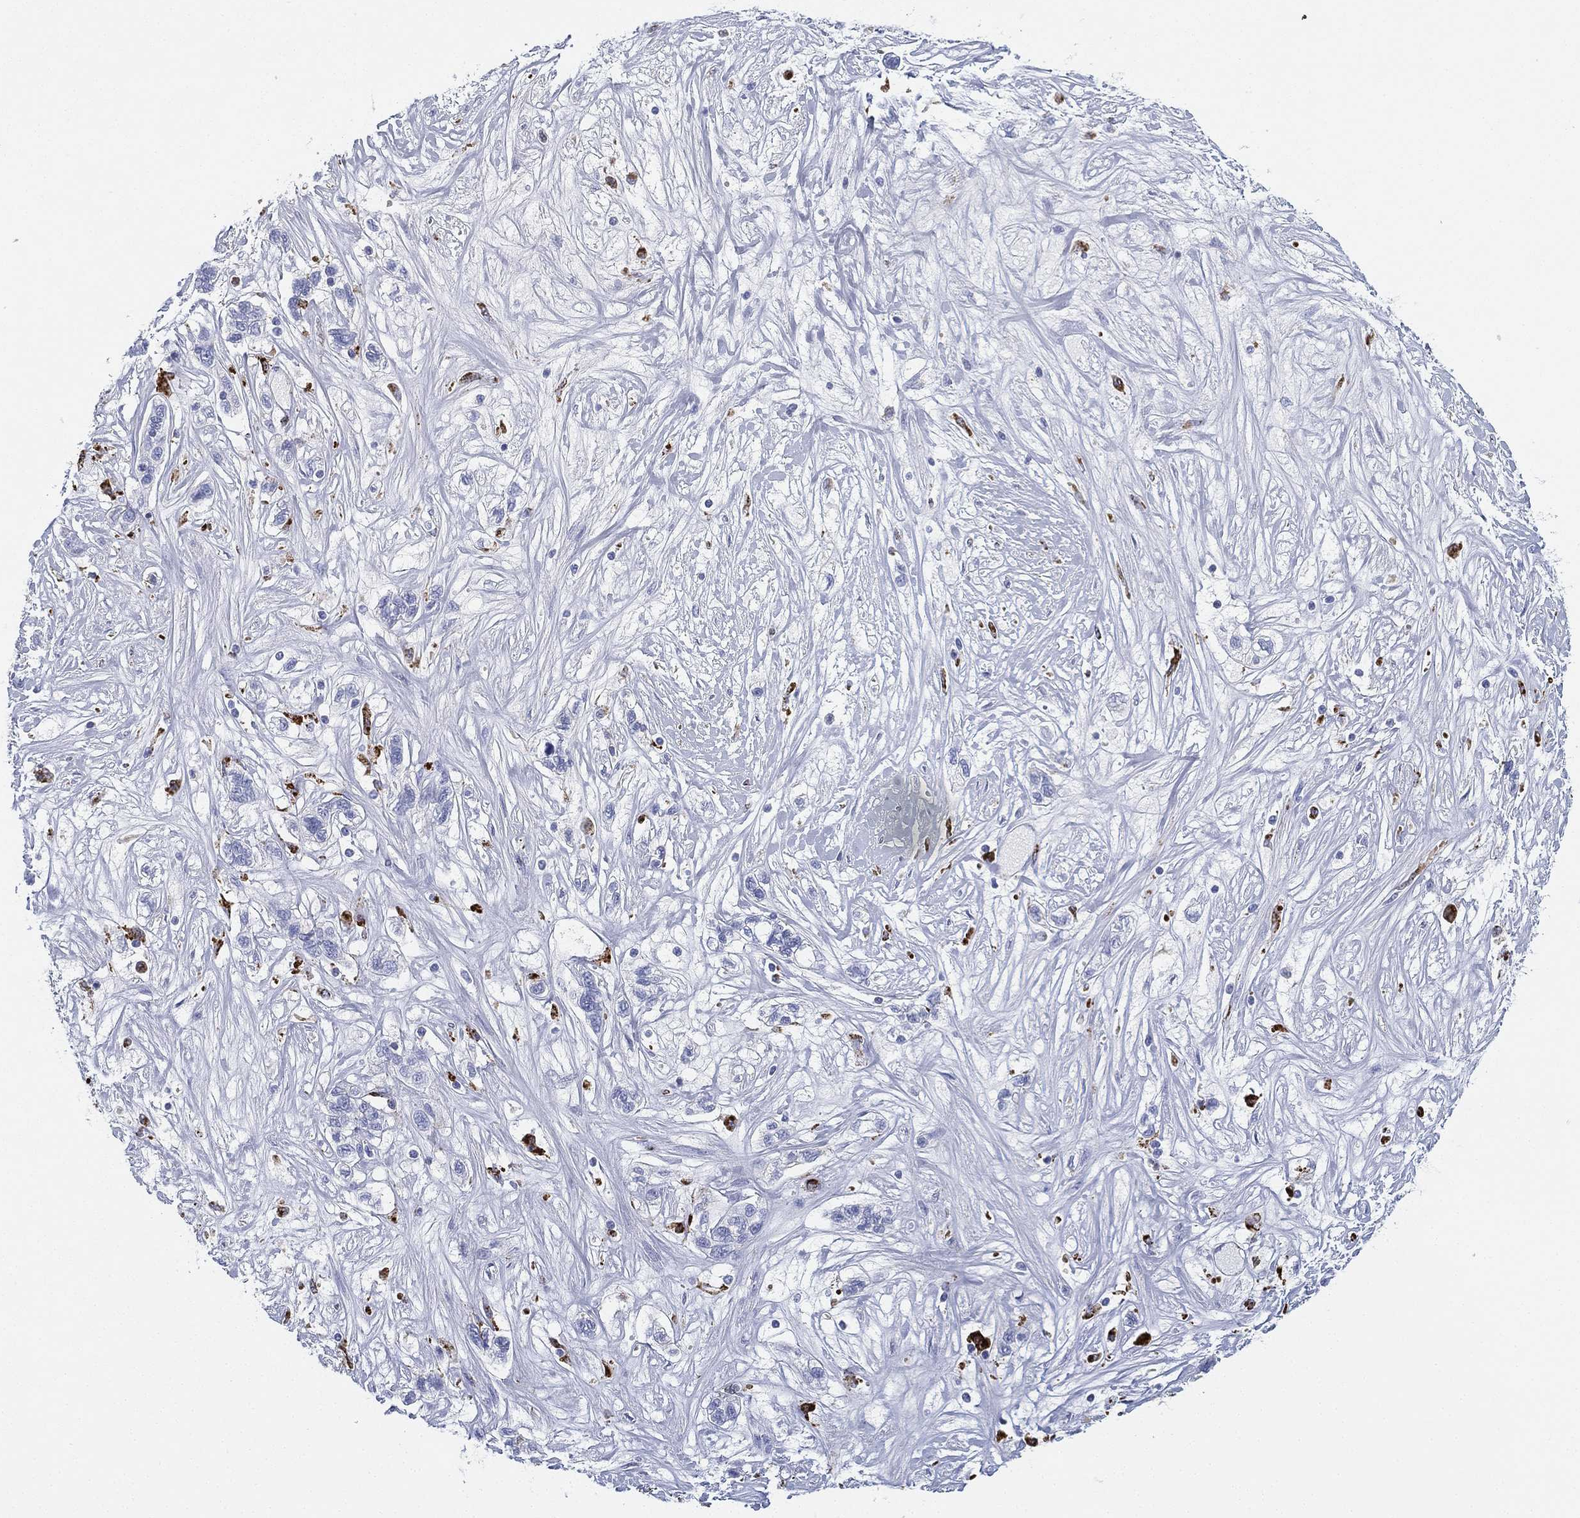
{"staining": {"intensity": "negative", "quantity": "none", "location": "none"}, "tissue": "liver cancer", "cell_type": "Tumor cells", "image_type": "cancer", "snomed": [{"axis": "morphology", "description": "Adenocarcinoma, NOS"}, {"axis": "morphology", "description": "Cholangiocarcinoma"}, {"axis": "topography", "description": "Liver"}], "caption": "This is an immunohistochemistry photomicrograph of liver cancer (adenocarcinoma). There is no positivity in tumor cells.", "gene": "NPC2", "patient": {"sex": "male", "age": 64}}